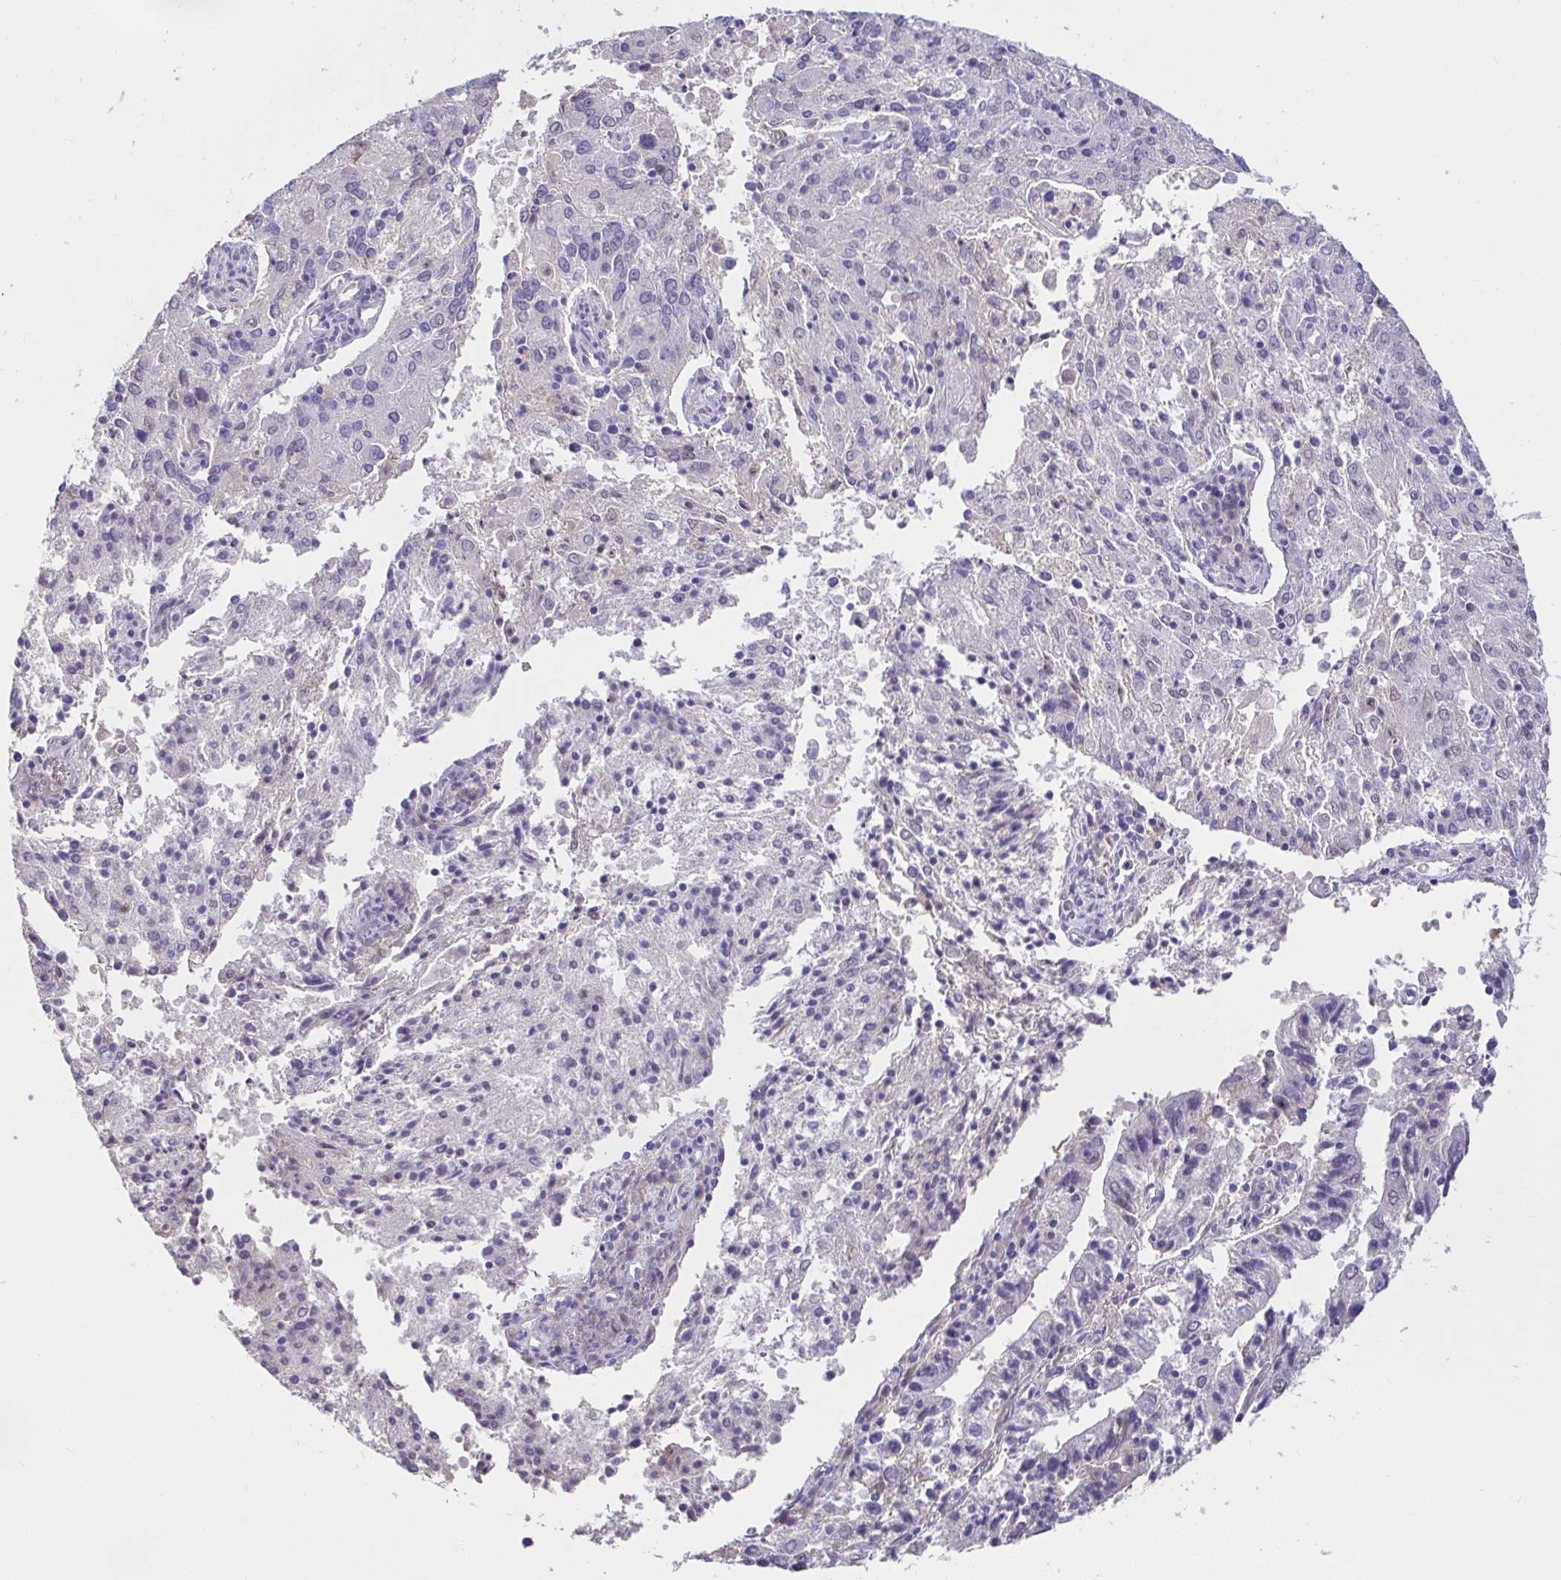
{"staining": {"intensity": "negative", "quantity": "none", "location": "none"}, "tissue": "endometrial cancer", "cell_type": "Tumor cells", "image_type": "cancer", "snomed": [{"axis": "morphology", "description": "Adenocarcinoma, NOS"}, {"axis": "topography", "description": "Endometrium"}], "caption": "DAB (3,3'-diaminobenzidine) immunohistochemical staining of human endometrial adenocarcinoma exhibits no significant staining in tumor cells.", "gene": "CDO1", "patient": {"sex": "female", "age": 82}}